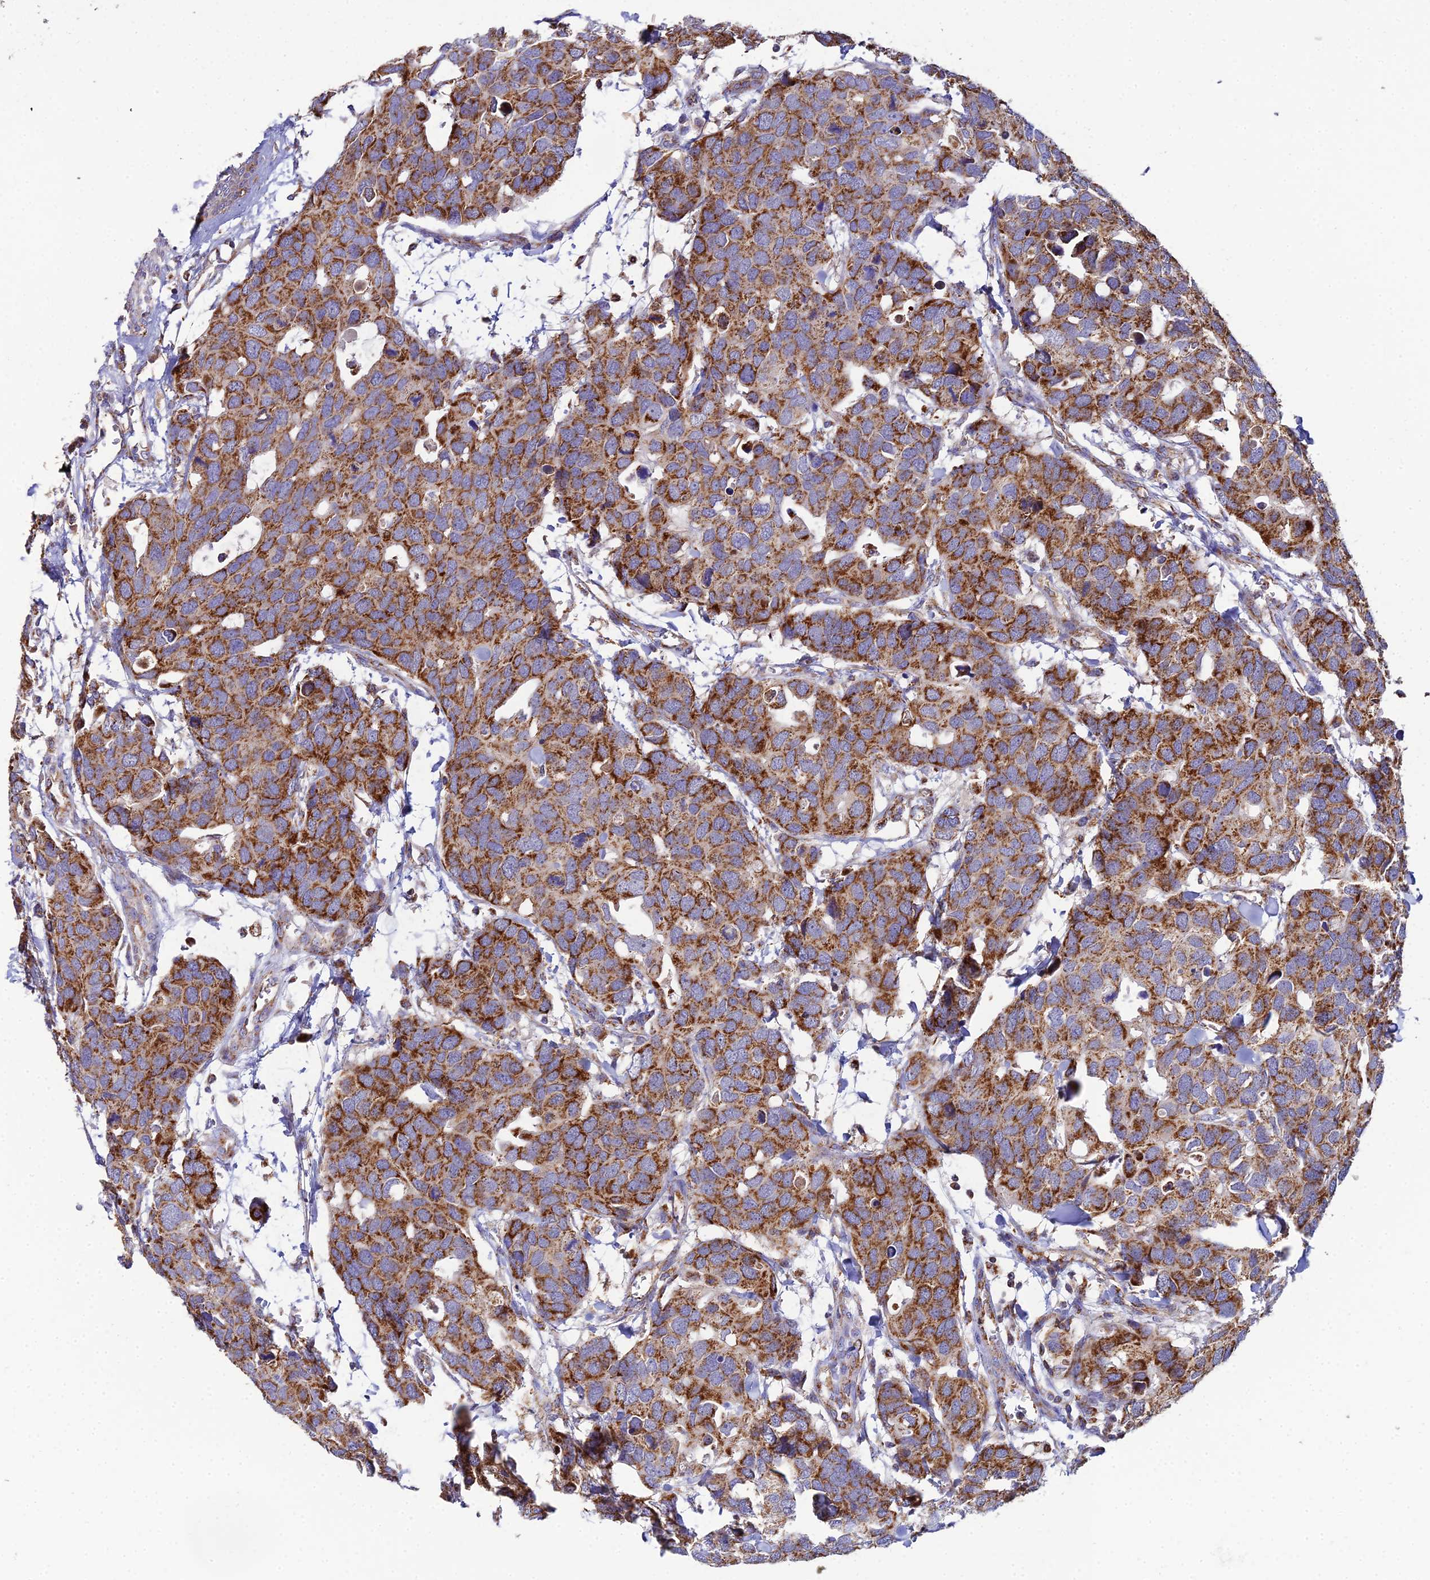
{"staining": {"intensity": "moderate", "quantity": ">75%", "location": "cytoplasmic/membranous"}, "tissue": "breast cancer", "cell_type": "Tumor cells", "image_type": "cancer", "snomed": [{"axis": "morphology", "description": "Duct carcinoma"}, {"axis": "topography", "description": "Breast"}], "caption": "Breast intraductal carcinoma tissue demonstrates moderate cytoplasmic/membranous staining in approximately >75% of tumor cells (brown staining indicates protein expression, while blue staining denotes nuclei).", "gene": "NIPSNAP3A", "patient": {"sex": "female", "age": 83}}